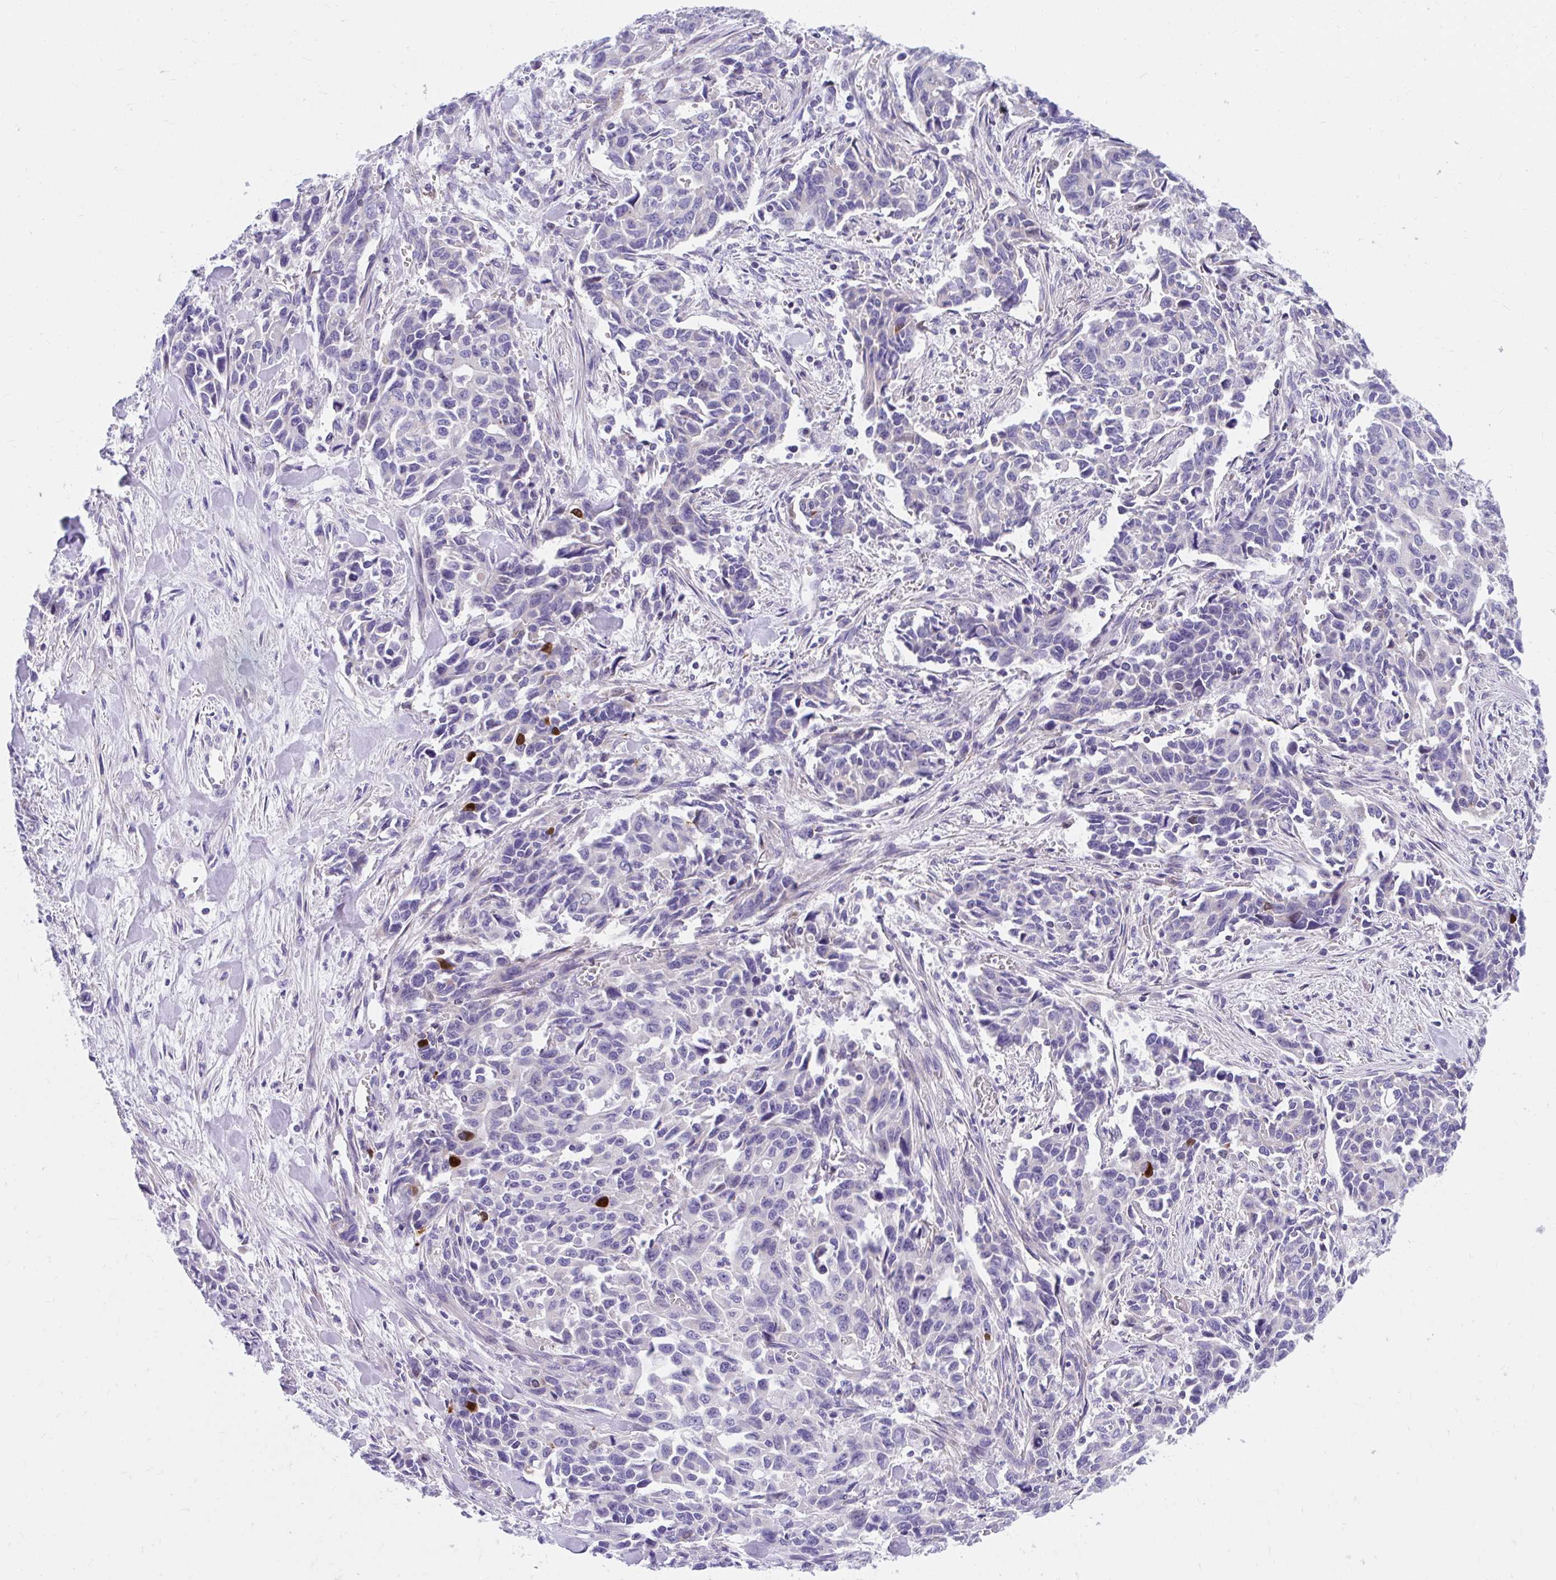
{"staining": {"intensity": "negative", "quantity": "none", "location": "none"}, "tissue": "stomach cancer", "cell_type": "Tumor cells", "image_type": "cancer", "snomed": [{"axis": "morphology", "description": "Adenocarcinoma, NOS"}, {"axis": "topography", "description": "Stomach, upper"}], "caption": "This is an immunohistochemistry image of human stomach cancer. There is no expression in tumor cells.", "gene": "IL37", "patient": {"sex": "male", "age": 85}}